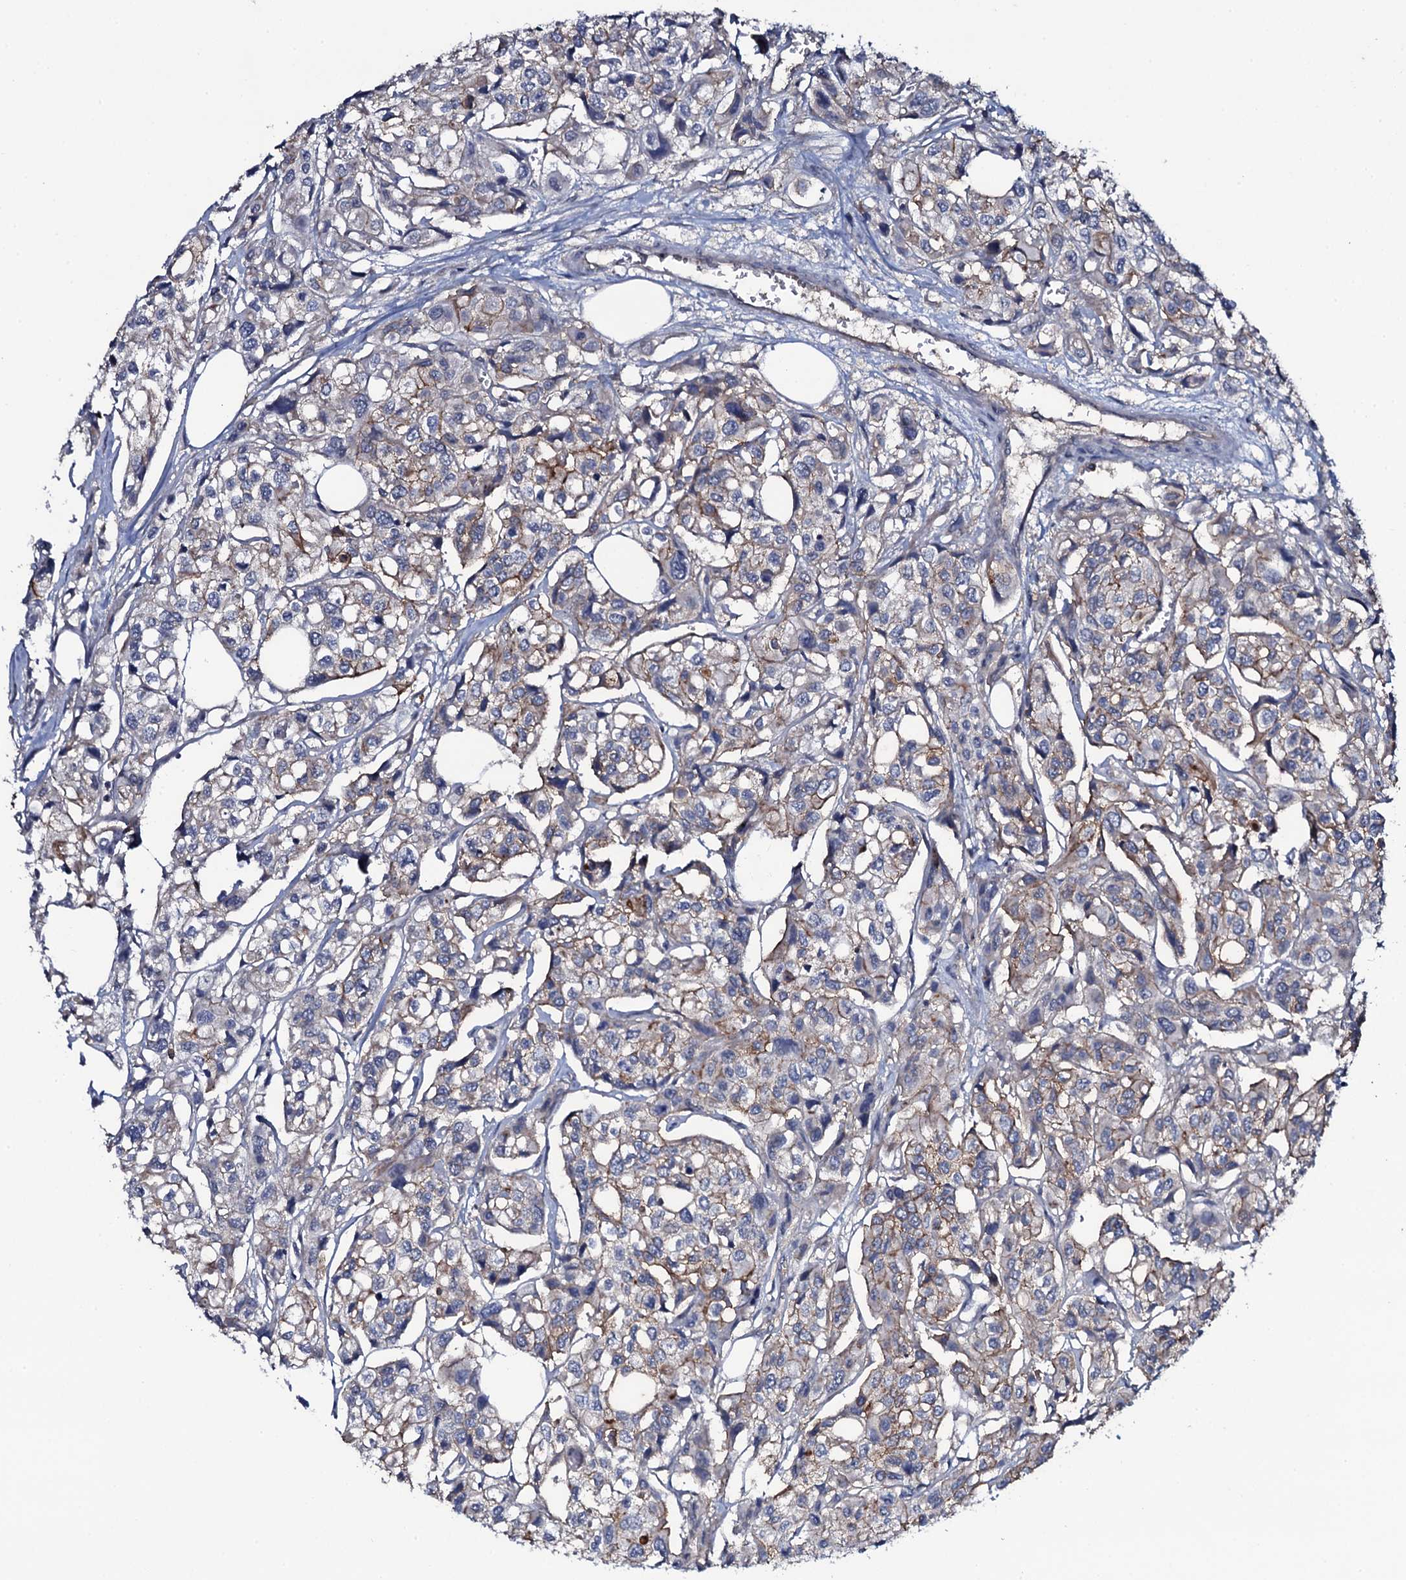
{"staining": {"intensity": "weak", "quantity": "<25%", "location": "cytoplasmic/membranous"}, "tissue": "urothelial cancer", "cell_type": "Tumor cells", "image_type": "cancer", "snomed": [{"axis": "morphology", "description": "Urothelial carcinoma, High grade"}, {"axis": "topography", "description": "Urinary bladder"}], "caption": "Human urothelial carcinoma (high-grade) stained for a protein using immunohistochemistry (IHC) reveals no staining in tumor cells.", "gene": "SNAP23", "patient": {"sex": "male", "age": 67}}